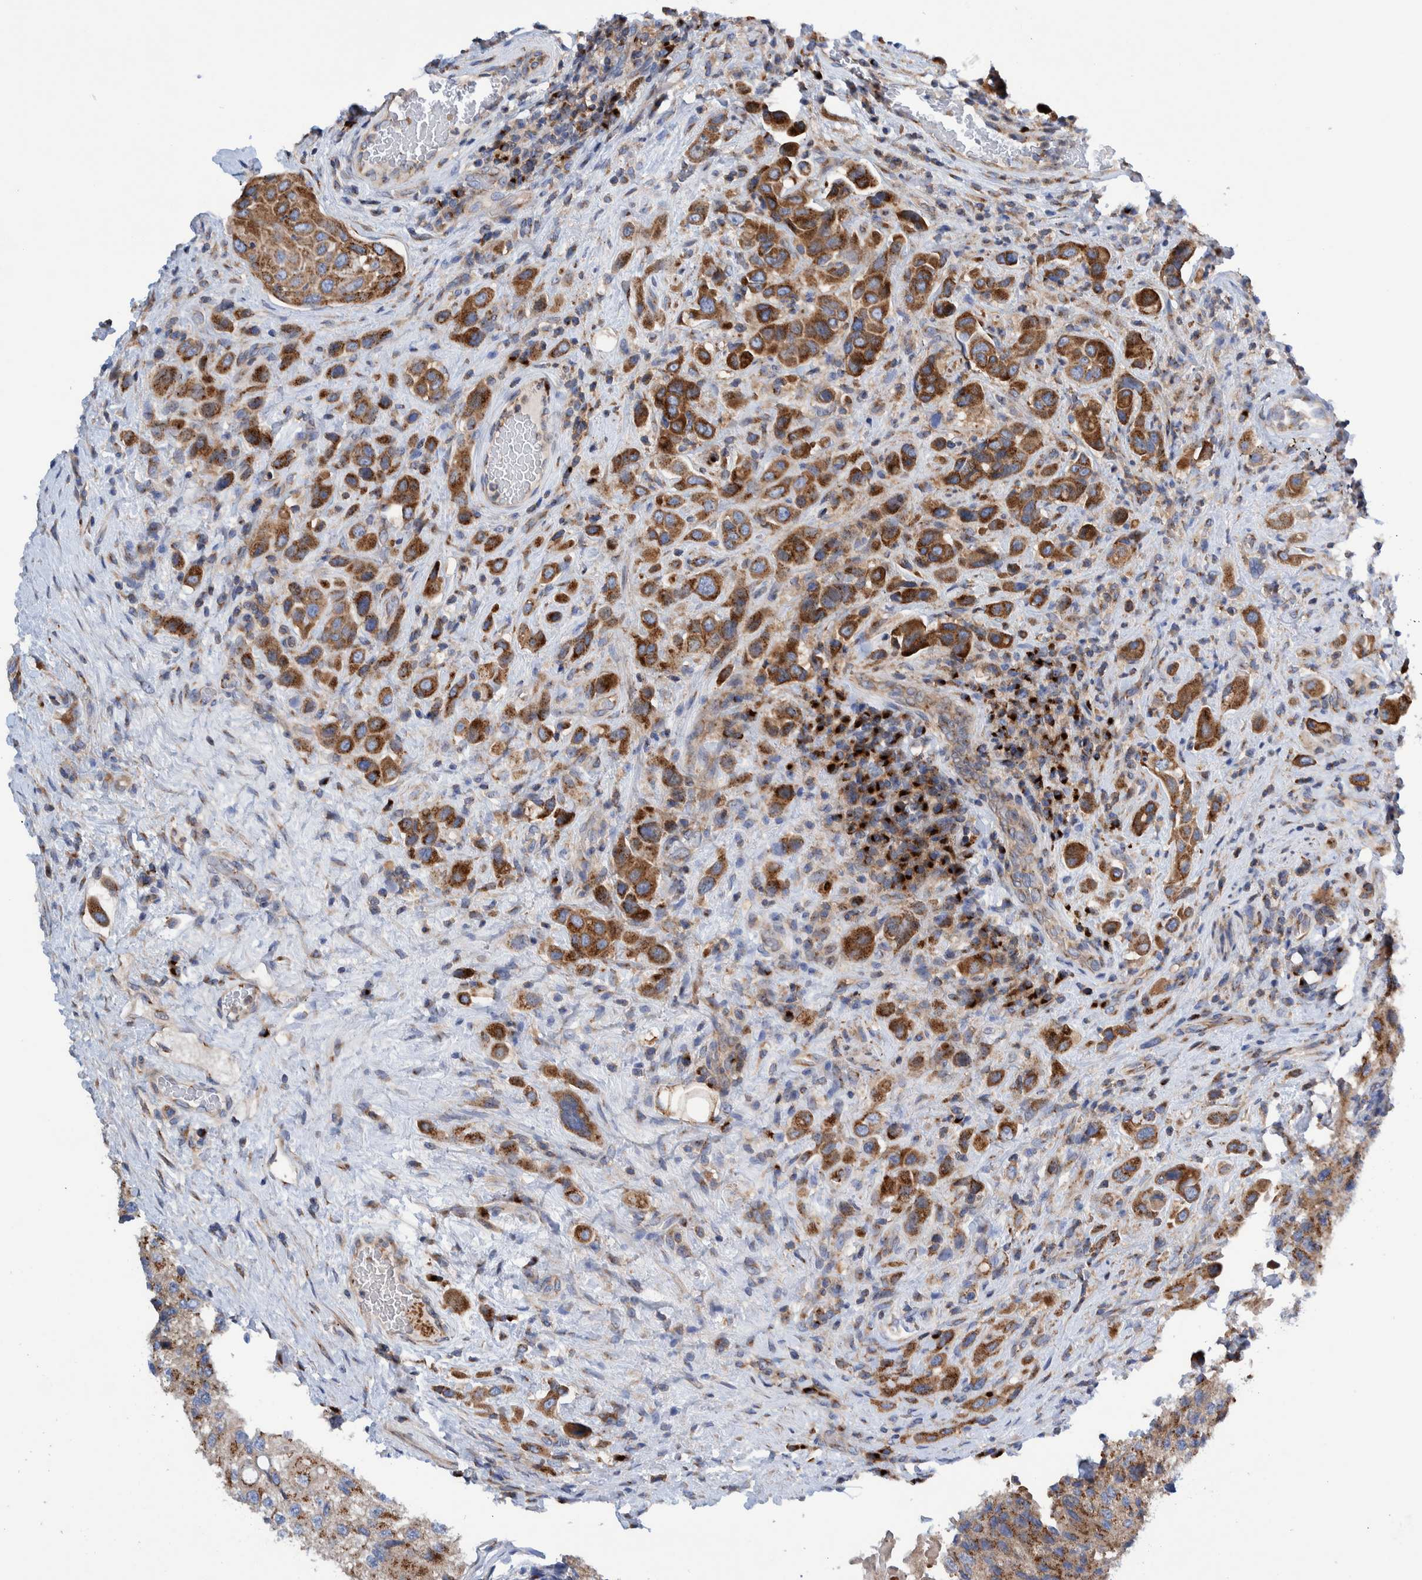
{"staining": {"intensity": "strong", "quantity": ">75%", "location": "cytoplasmic/membranous"}, "tissue": "urothelial cancer", "cell_type": "Tumor cells", "image_type": "cancer", "snomed": [{"axis": "morphology", "description": "Urothelial carcinoma, High grade"}, {"axis": "topography", "description": "Urinary bladder"}], "caption": "High-grade urothelial carcinoma tissue reveals strong cytoplasmic/membranous staining in about >75% of tumor cells", "gene": "TRIM58", "patient": {"sex": "male", "age": 50}}